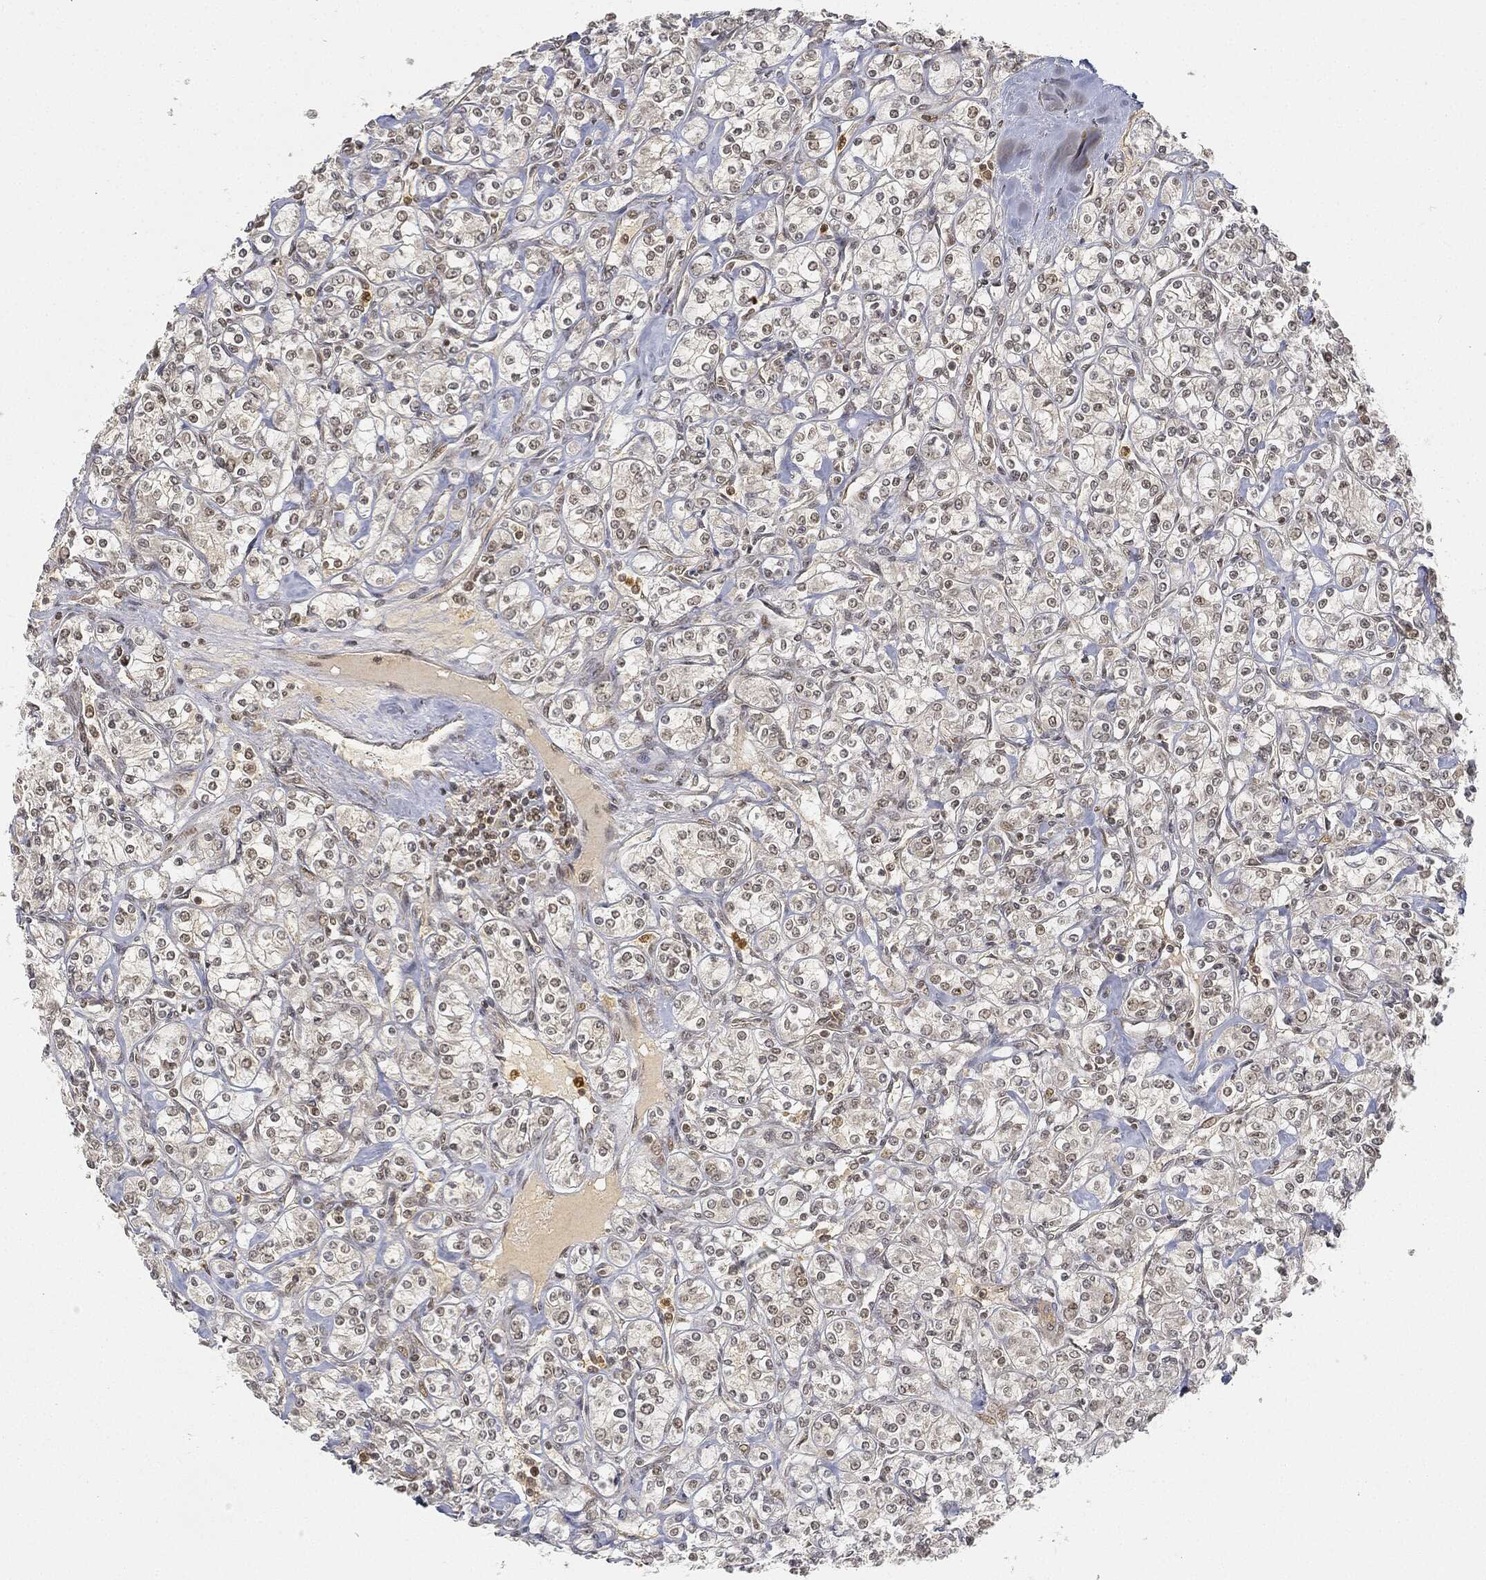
{"staining": {"intensity": "moderate", "quantity": "<25%", "location": "nuclear"}, "tissue": "renal cancer", "cell_type": "Tumor cells", "image_type": "cancer", "snomed": [{"axis": "morphology", "description": "Adenocarcinoma, NOS"}, {"axis": "topography", "description": "Kidney"}], "caption": "Tumor cells display moderate nuclear staining in approximately <25% of cells in adenocarcinoma (renal). (DAB (3,3'-diaminobenzidine) IHC, brown staining for protein, blue staining for nuclei).", "gene": "CIB1", "patient": {"sex": "male", "age": 77}}